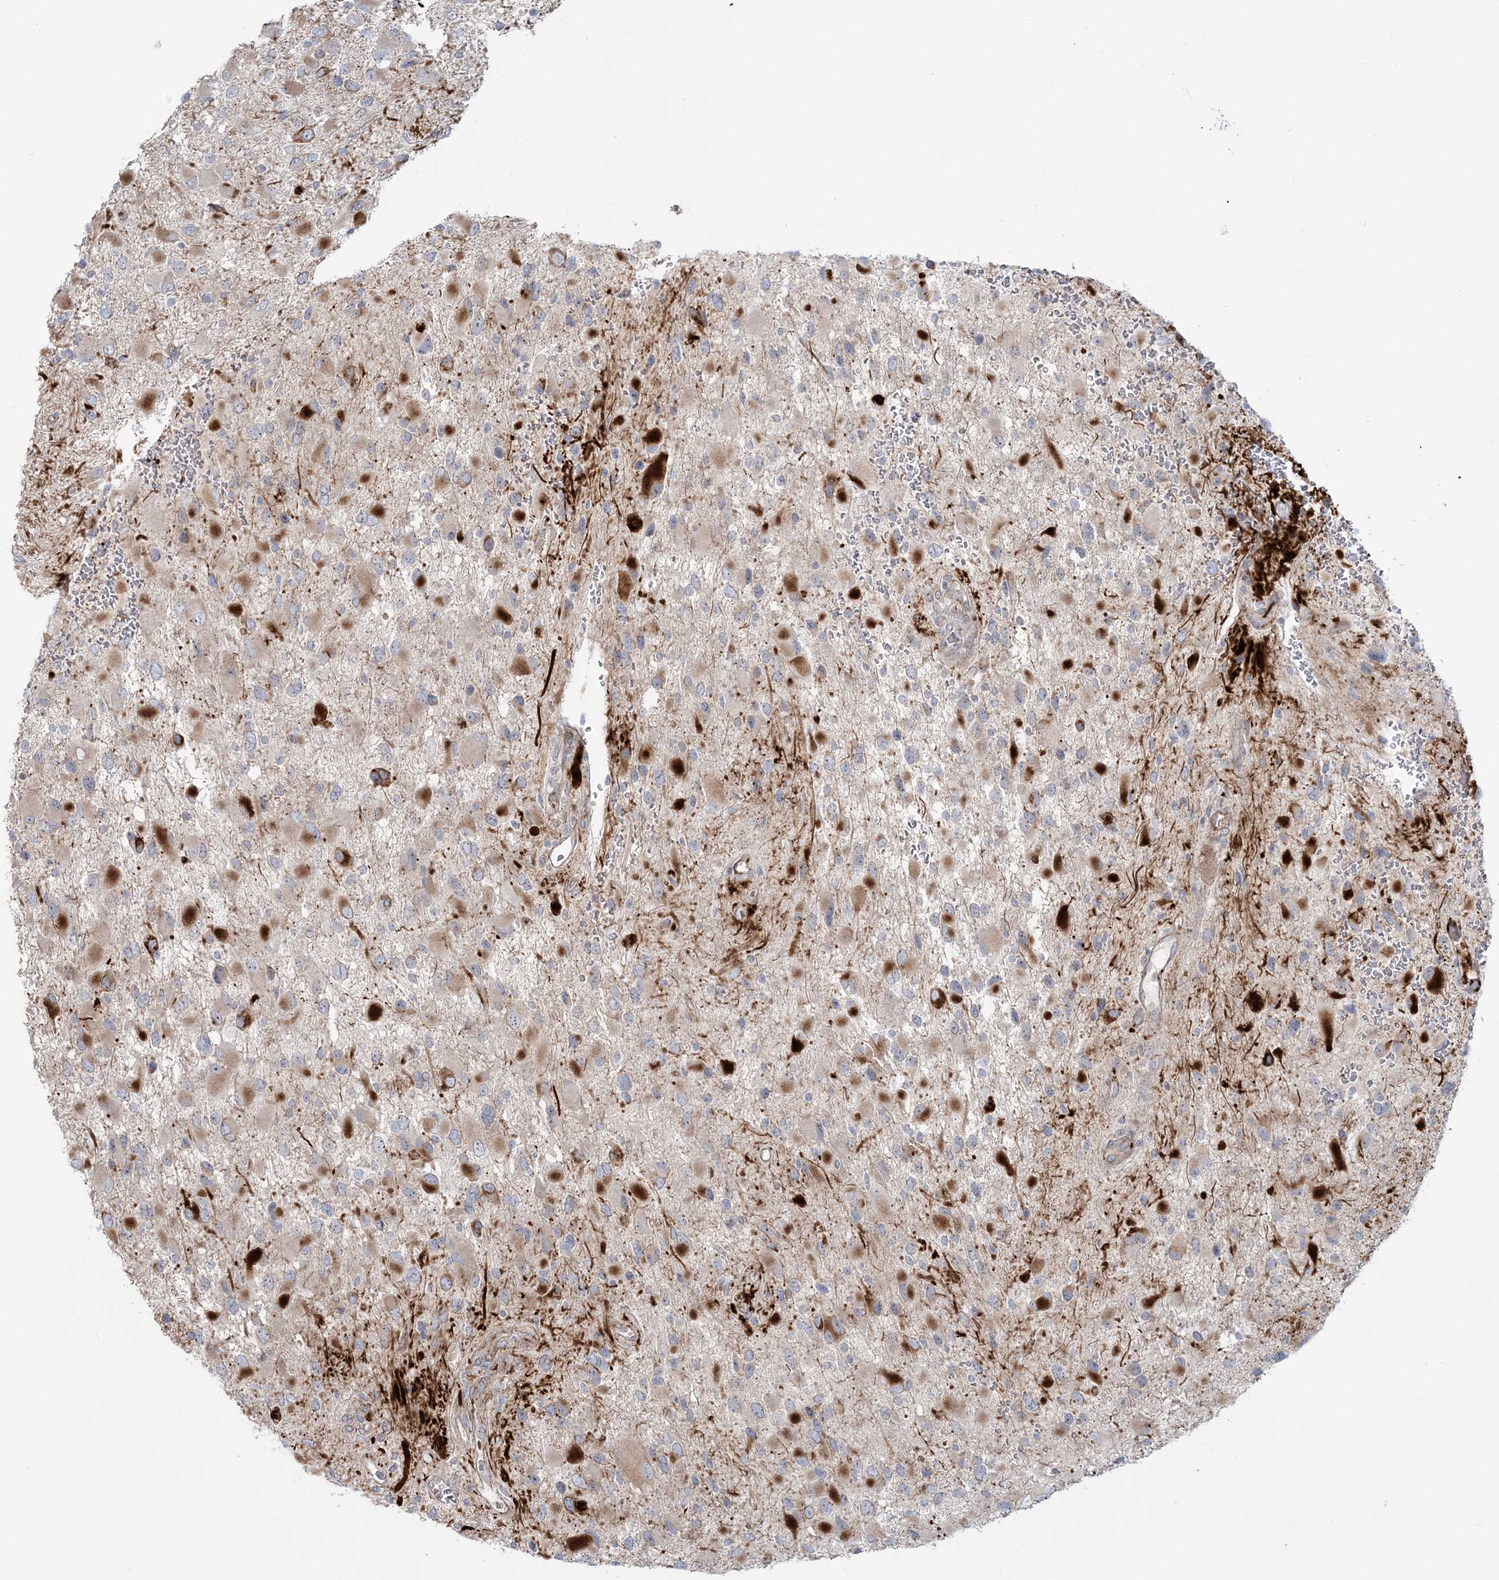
{"staining": {"intensity": "weak", "quantity": "<25%", "location": "cytoplasmic/membranous"}, "tissue": "glioma", "cell_type": "Tumor cells", "image_type": "cancer", "snomed": [{"axis": "morphology", "description": "Glioma, malignant, High grade"}, {"axis": "topography", "description": "Brain"}], "caption": "Glioma was stained to show a protein in brown. There is no significant positivity in tumor cells.", "gene": "NUDT9", "patient": {"sex": "male", "age": 53}}